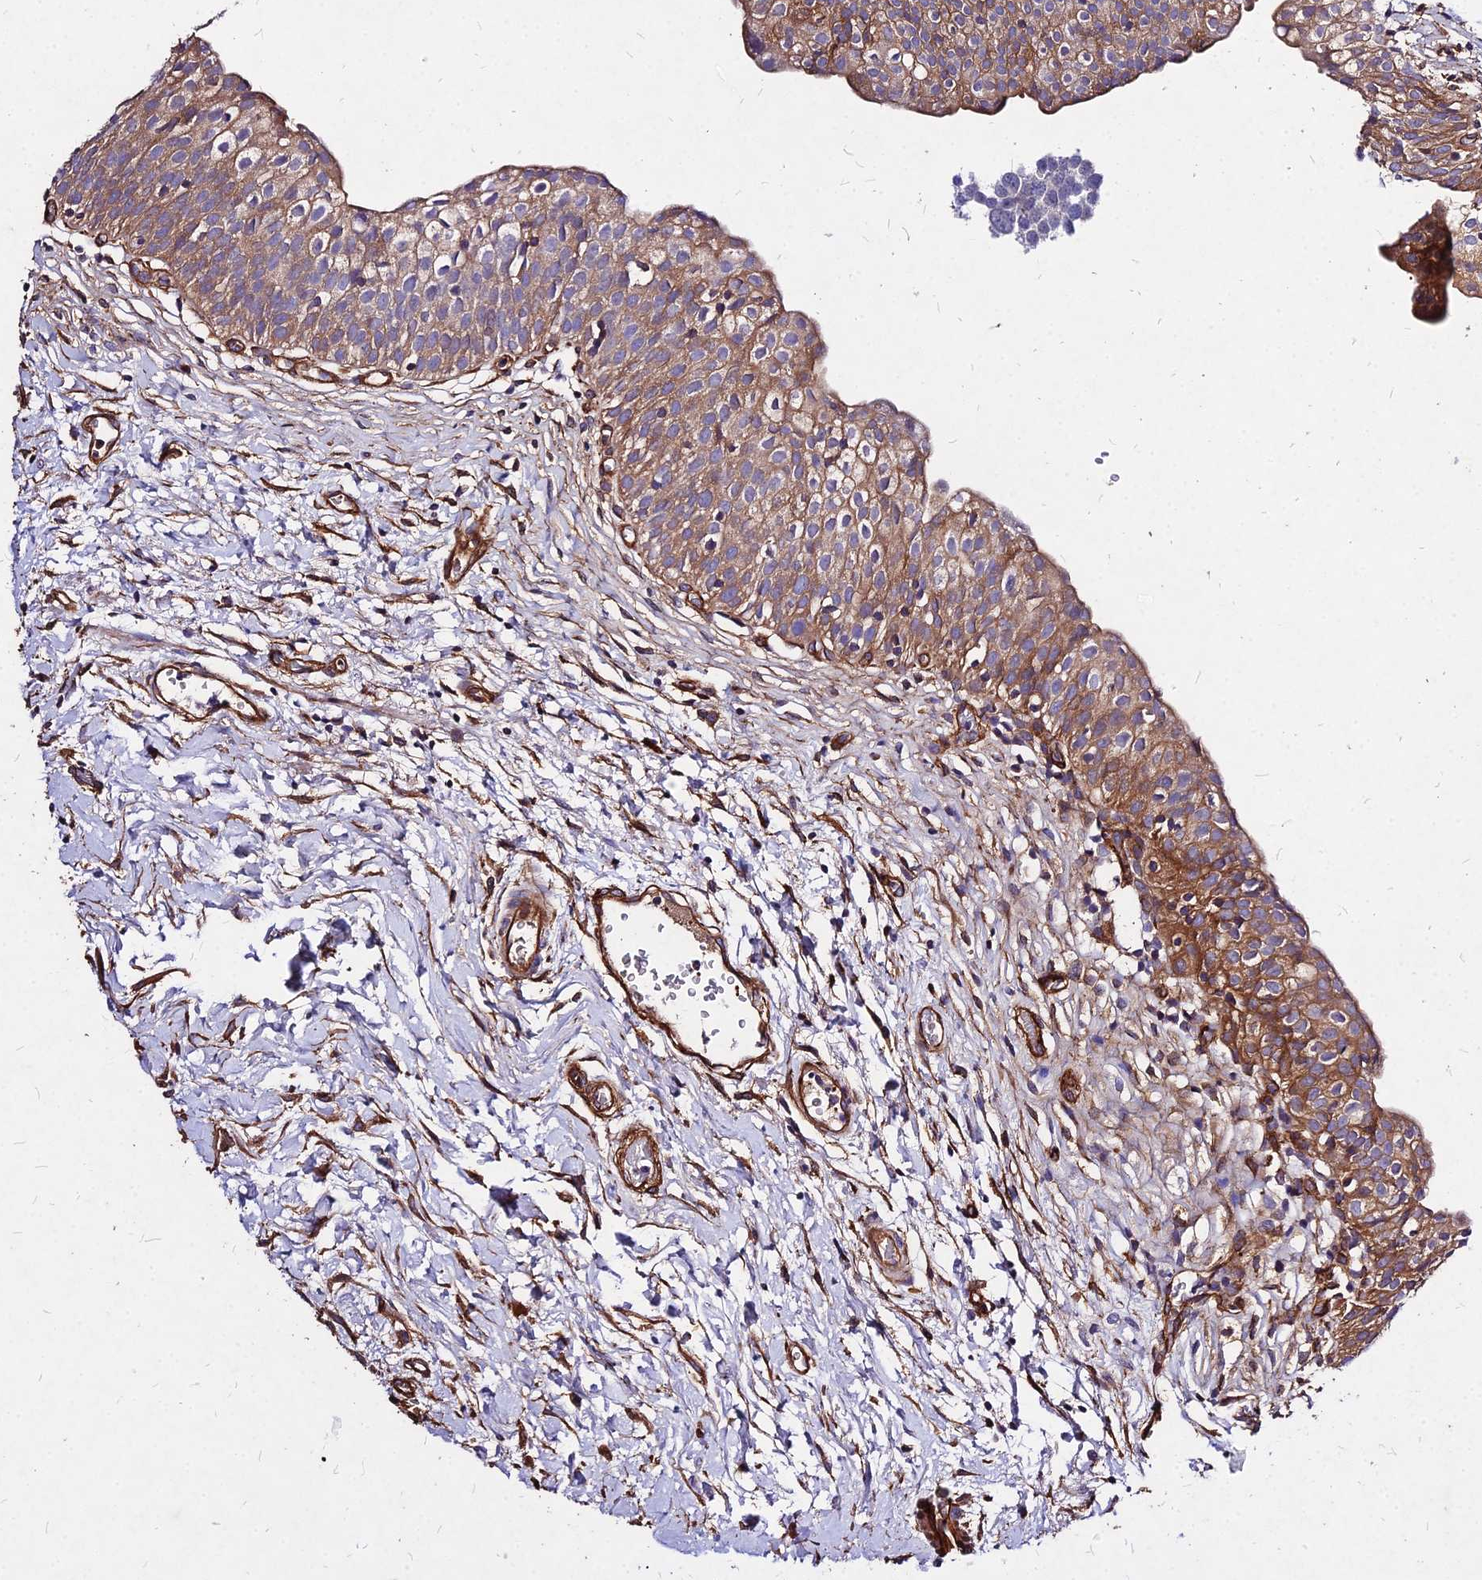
{"staining": {"intensity": "moderate", "quantity": ">75%", "location": "cytoplasmic/membranous"}, "tissue": "urinary bladder", "cell_type": "Urothelial cells", "image_type": "normal", "snomed": [{"axis": "morphology", "description": "Normal tissue, NOS"}, {"axis": "topography", "description": "Urinary bladder"}], "caption": "This photomicrograph reveals immunohistochemistry staining of unremarkable human urinary bladder, with medium moderate cytoplasmic/membranous staining in about >75% of urothelial cells.", "gene": "EFCC1", "patient": {"sex": "male", "age": 55}}